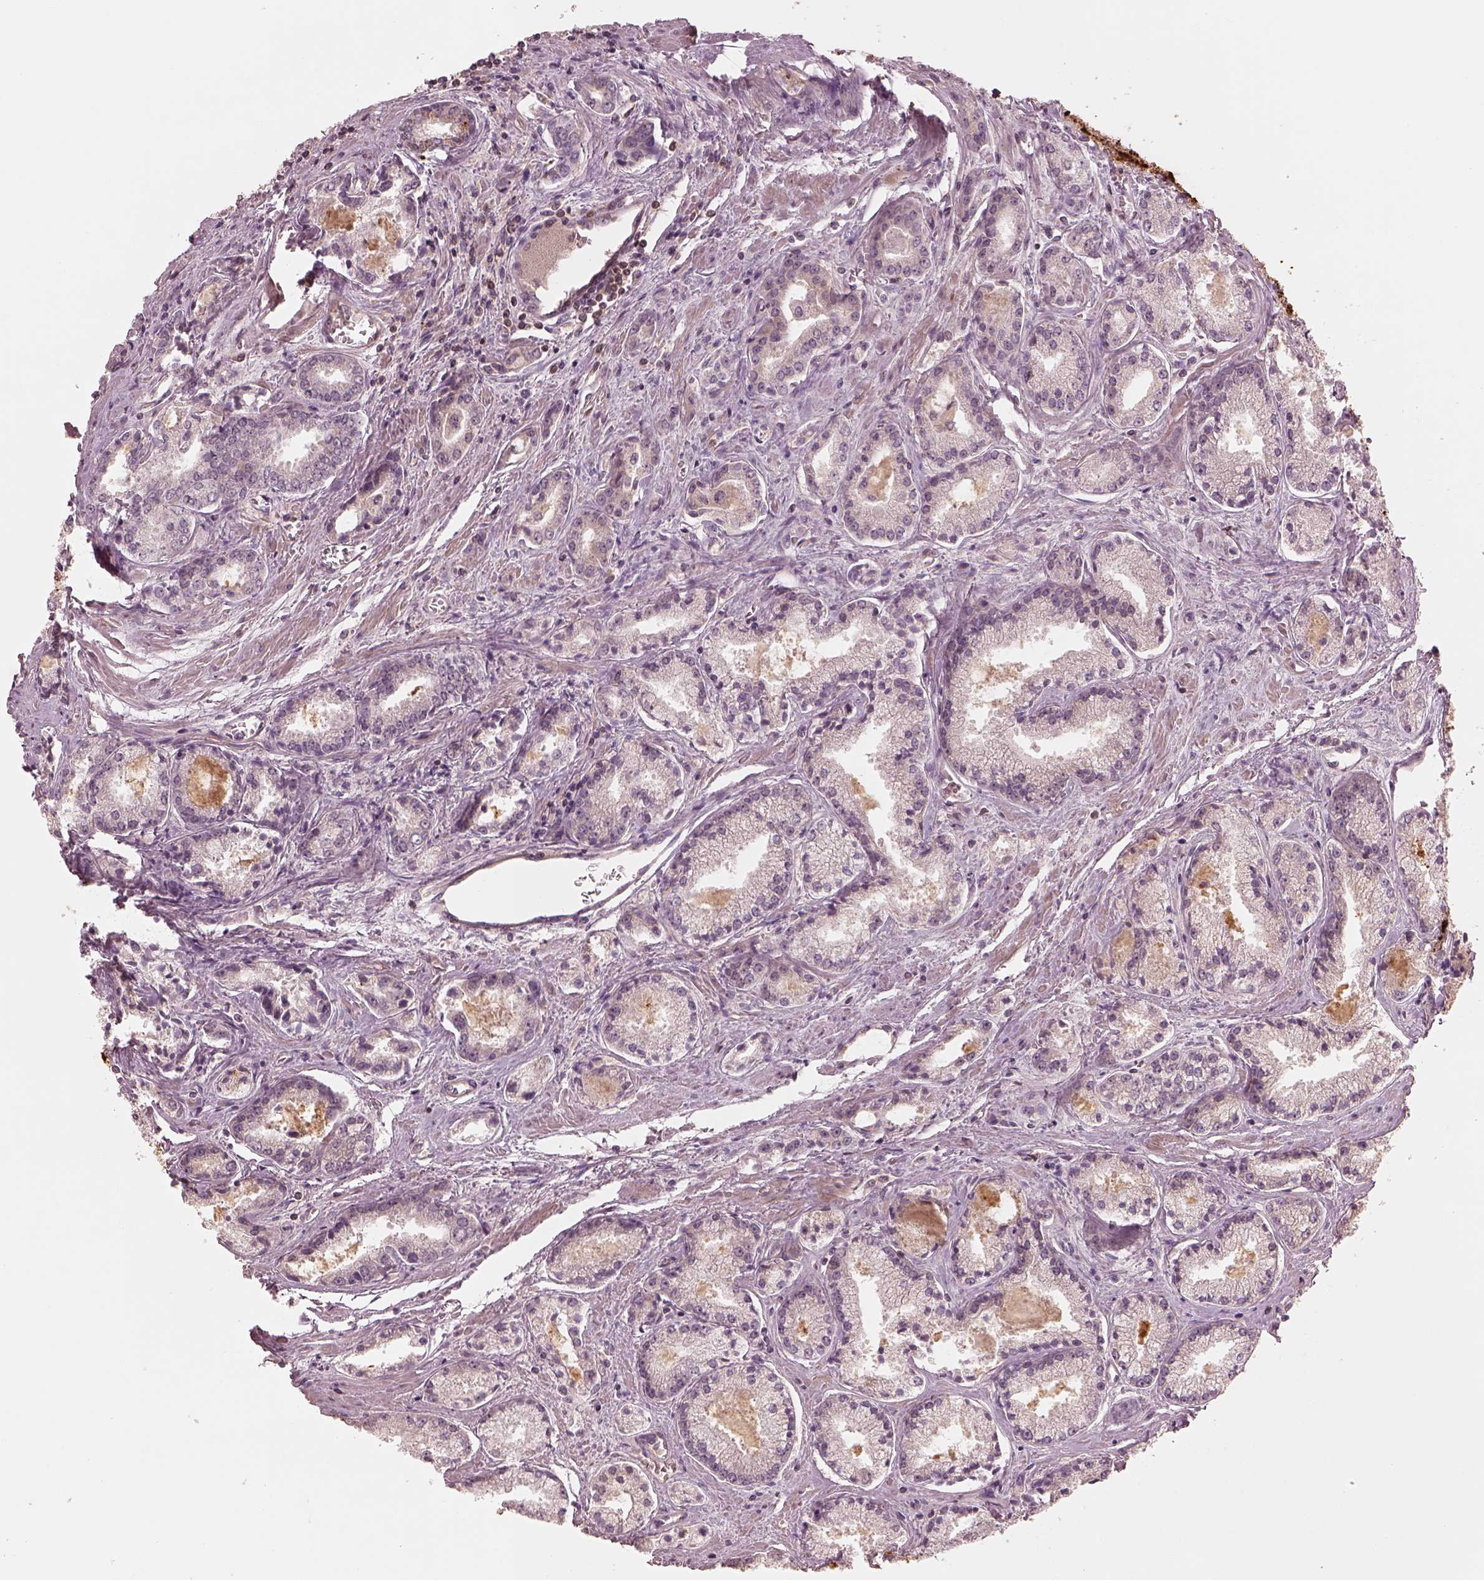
{"staining": {"intensity": "negative", "quantity": "none", "location": "none"}, "tissue": "prostate cancer", "cell_type": "Tumor cells", "image_type": "cancer", "snomed": [{"axis": "morphology", "description": "Adenocarcinoma, NOS"}, {"axis": "topography", "description": "Prostate"}], "caption": "The immunohistochemistry (IHC) image has no significant expression in tumor cells of adenocarcinoma (prostate) tissue. (Brightfield microscopy of DAB (3,3'-diaminobenzidine) immunohistochemistry at high magnification).", "gene": "FAM107B", "patient": {"sex": "male", "age": 72}}